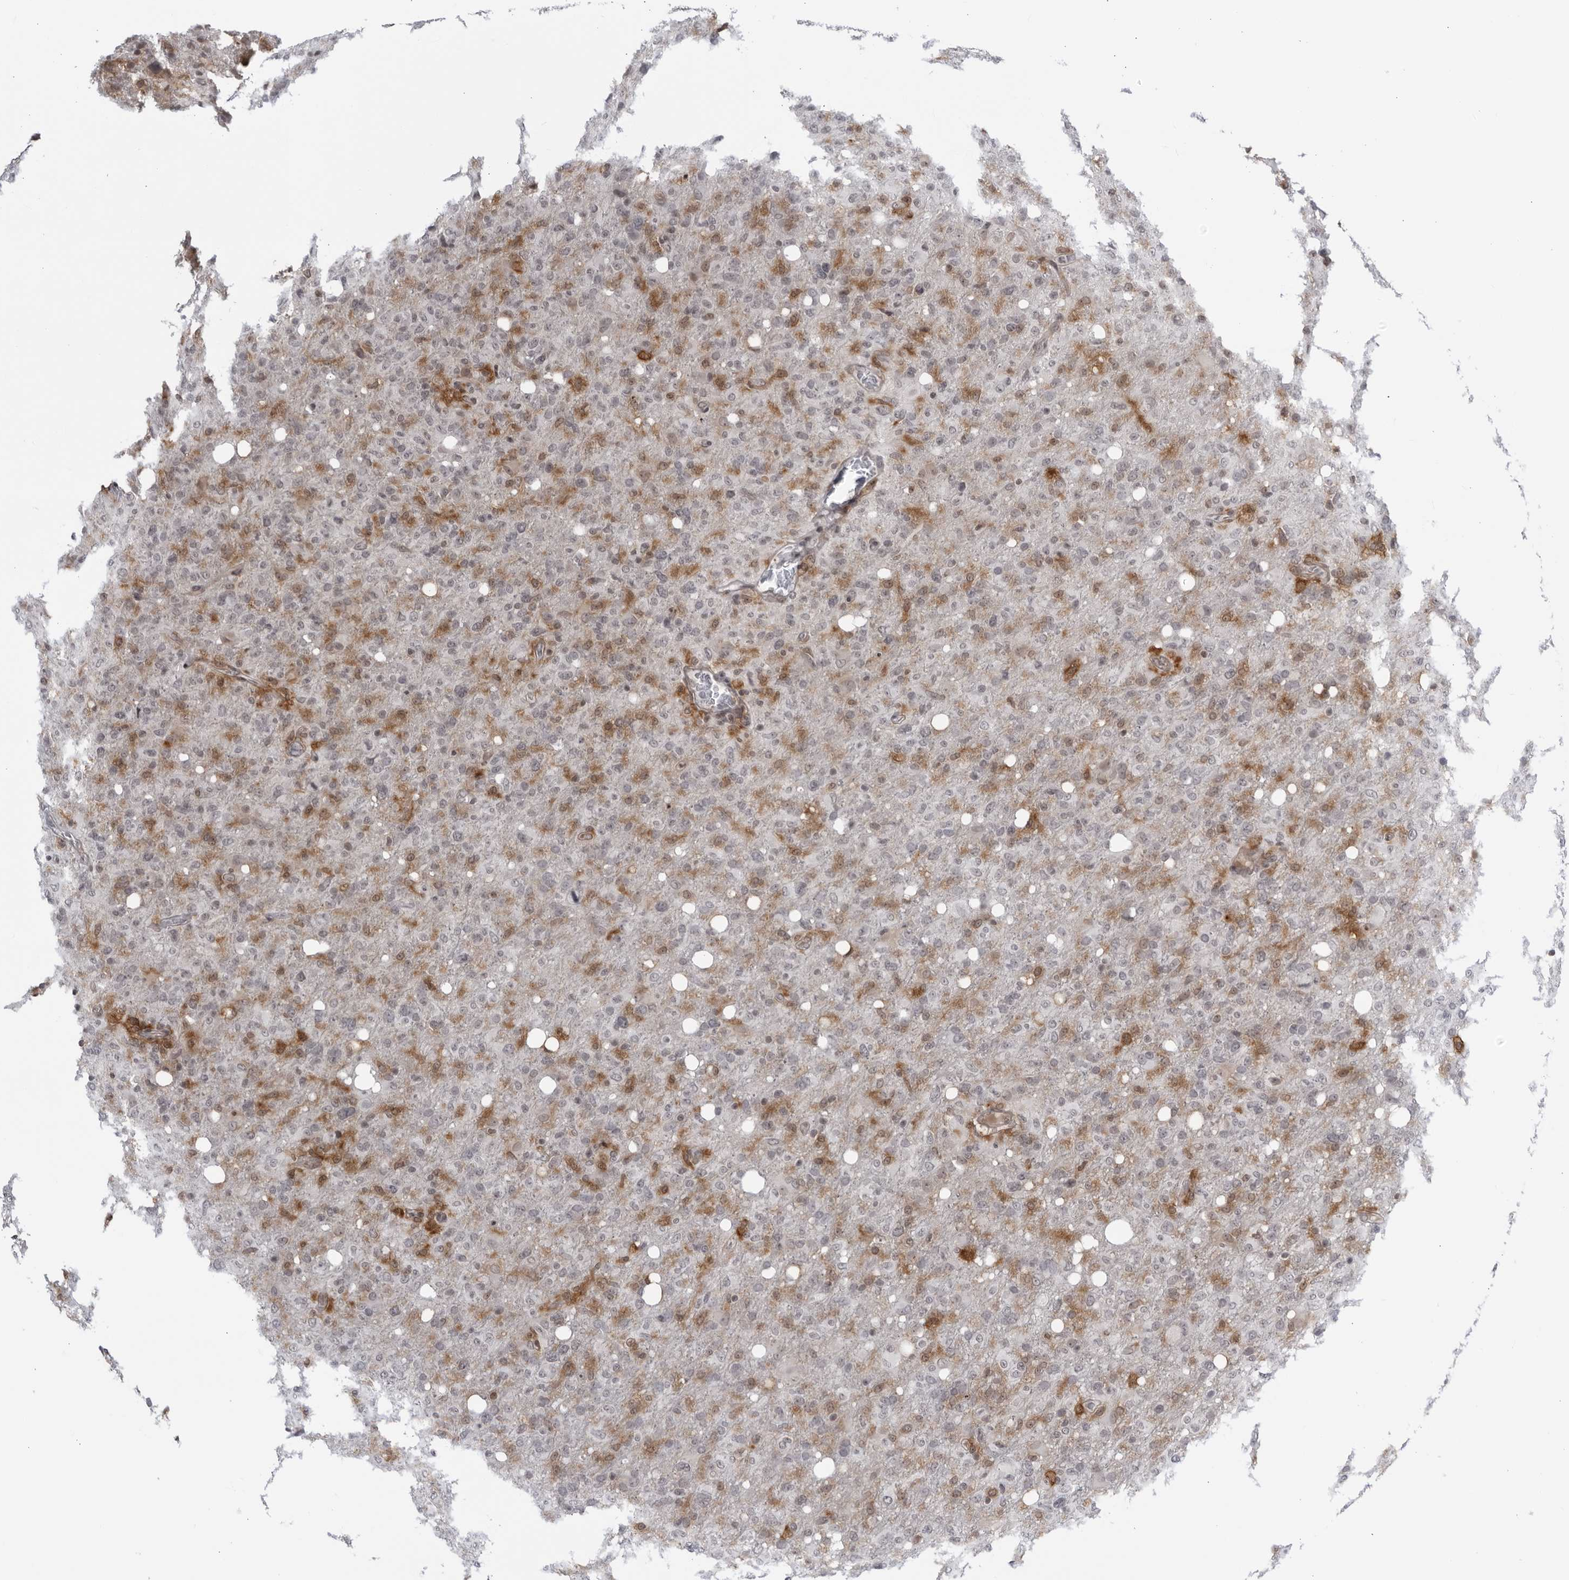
{"staining": {"intensity": "moderate", "quantity": "<25%", "location": "cytoplasmic/membranous,nuclear"}, "tissue": "glioma", "cell_type": "Tumor cells", "image_type": "cancer", "snomed": [{"axis": "morphology", "description": "Glioma, malignant, High grade"}, {"axis": "topography", "description": "Brain"}], "caption": "Protein expression analysis of glioma reveals moderate cytoplasmic/membranous and nuclear expression in about <25% of tumor cells.", "gene": "DTL", "patient": {"sex": "female", "age": 57}}